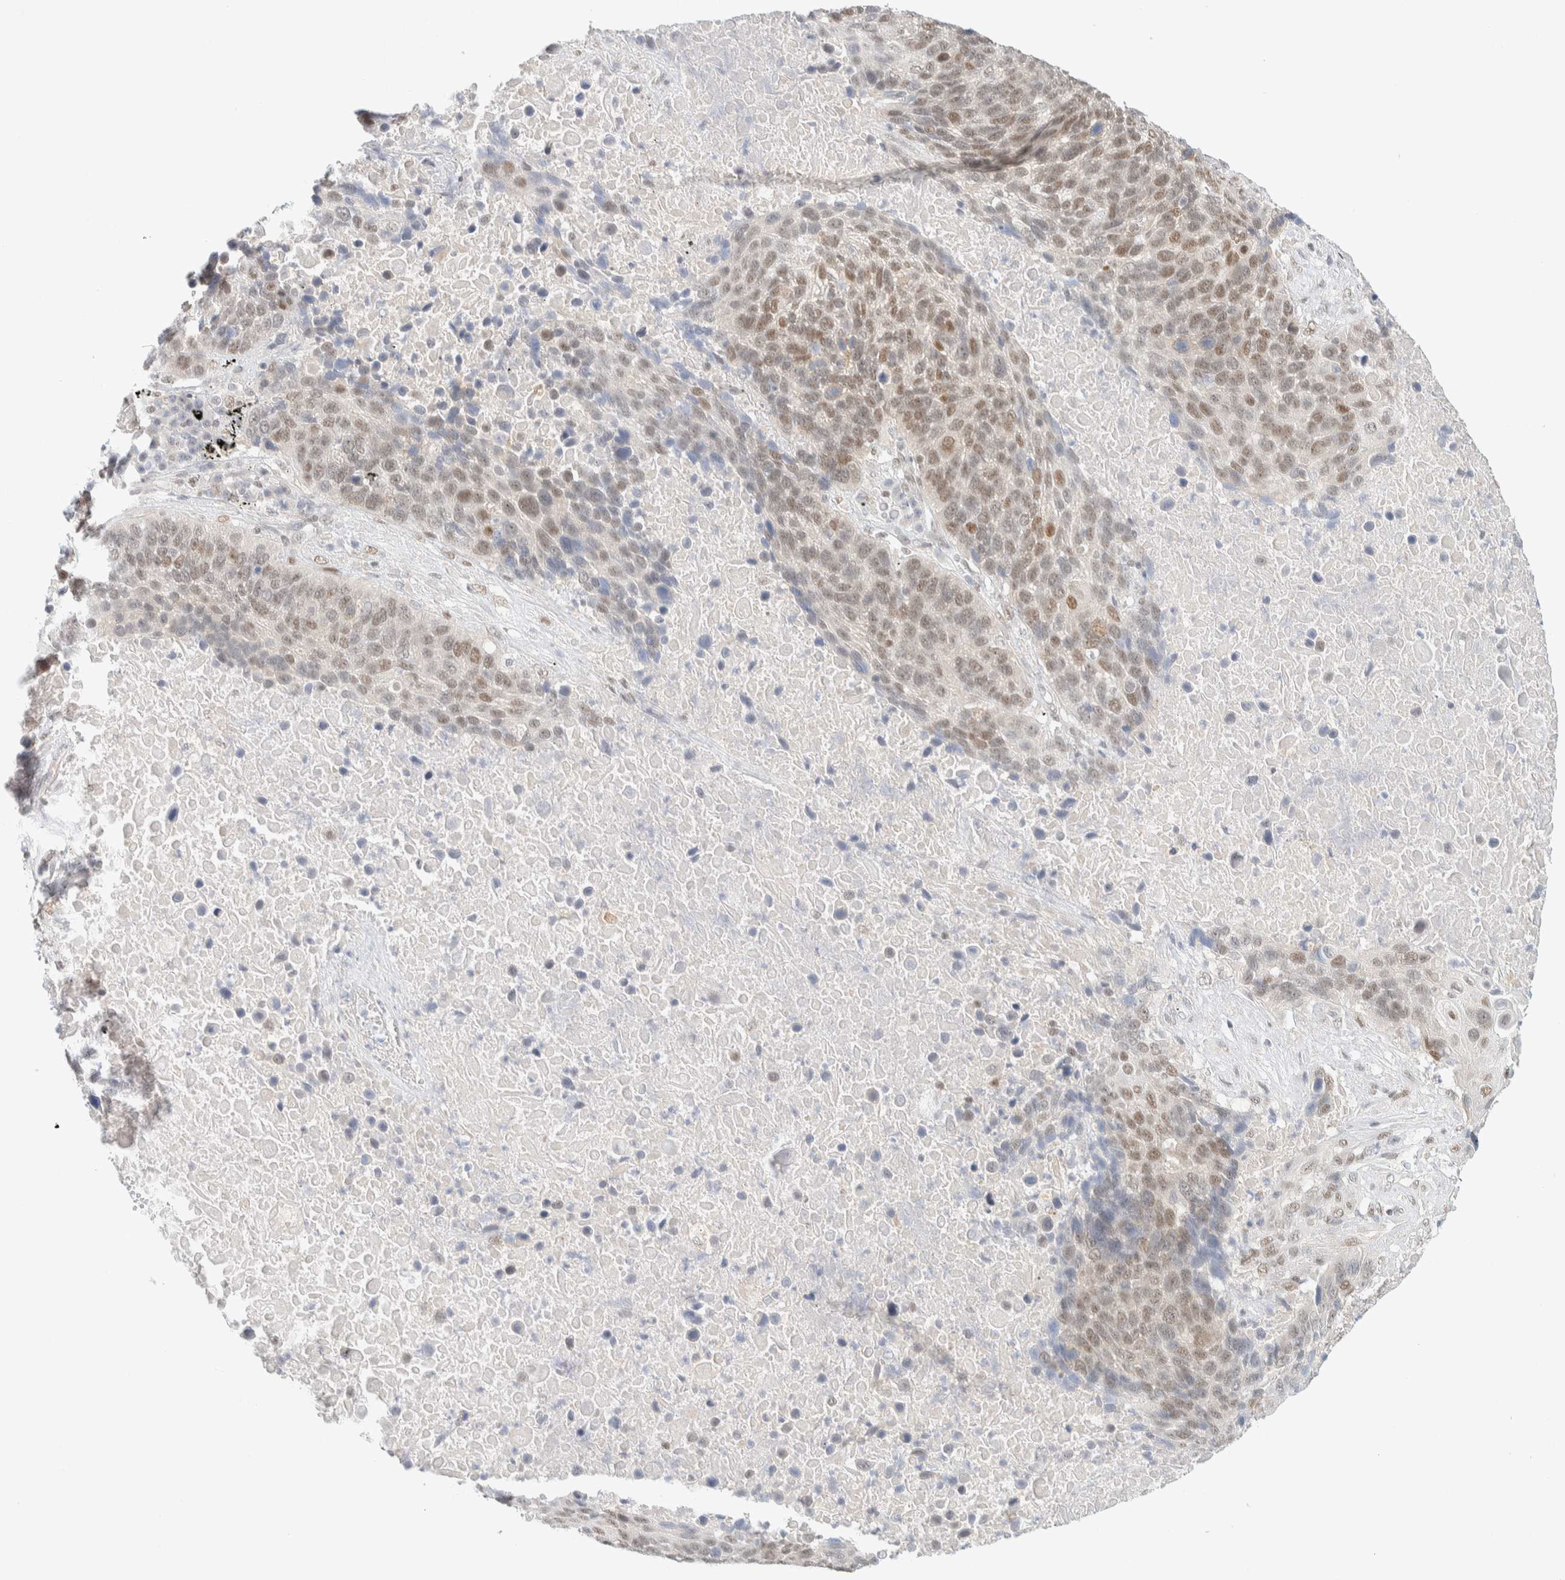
{"staining": {"intensity": "moderate", "quantity": "<25%", "location": "nuclear"}, "tissue": "lung cancer", "cell_type": "Tumor cells", "image_type": "cancer", "snomed": [{"axis": "morphology", "description": "Squamous cell carcinoma, NOS"}, {"axis": "topography", "description": "Lung"}], "caption": "Immunohistochemistry staining of lung cancer, which exhibits low levels of moderate nuclear staining in about <25% of tumor cells indicating moderate nuclear protein positivity. The staining was performed using DAB (3,3'-diaminobenzidine) (brown) for protein detection and nuclei were counterstained in hematoxylin (blue).", "gene": "PYGO2", "patient": {"sex": "male", "age": 66}}